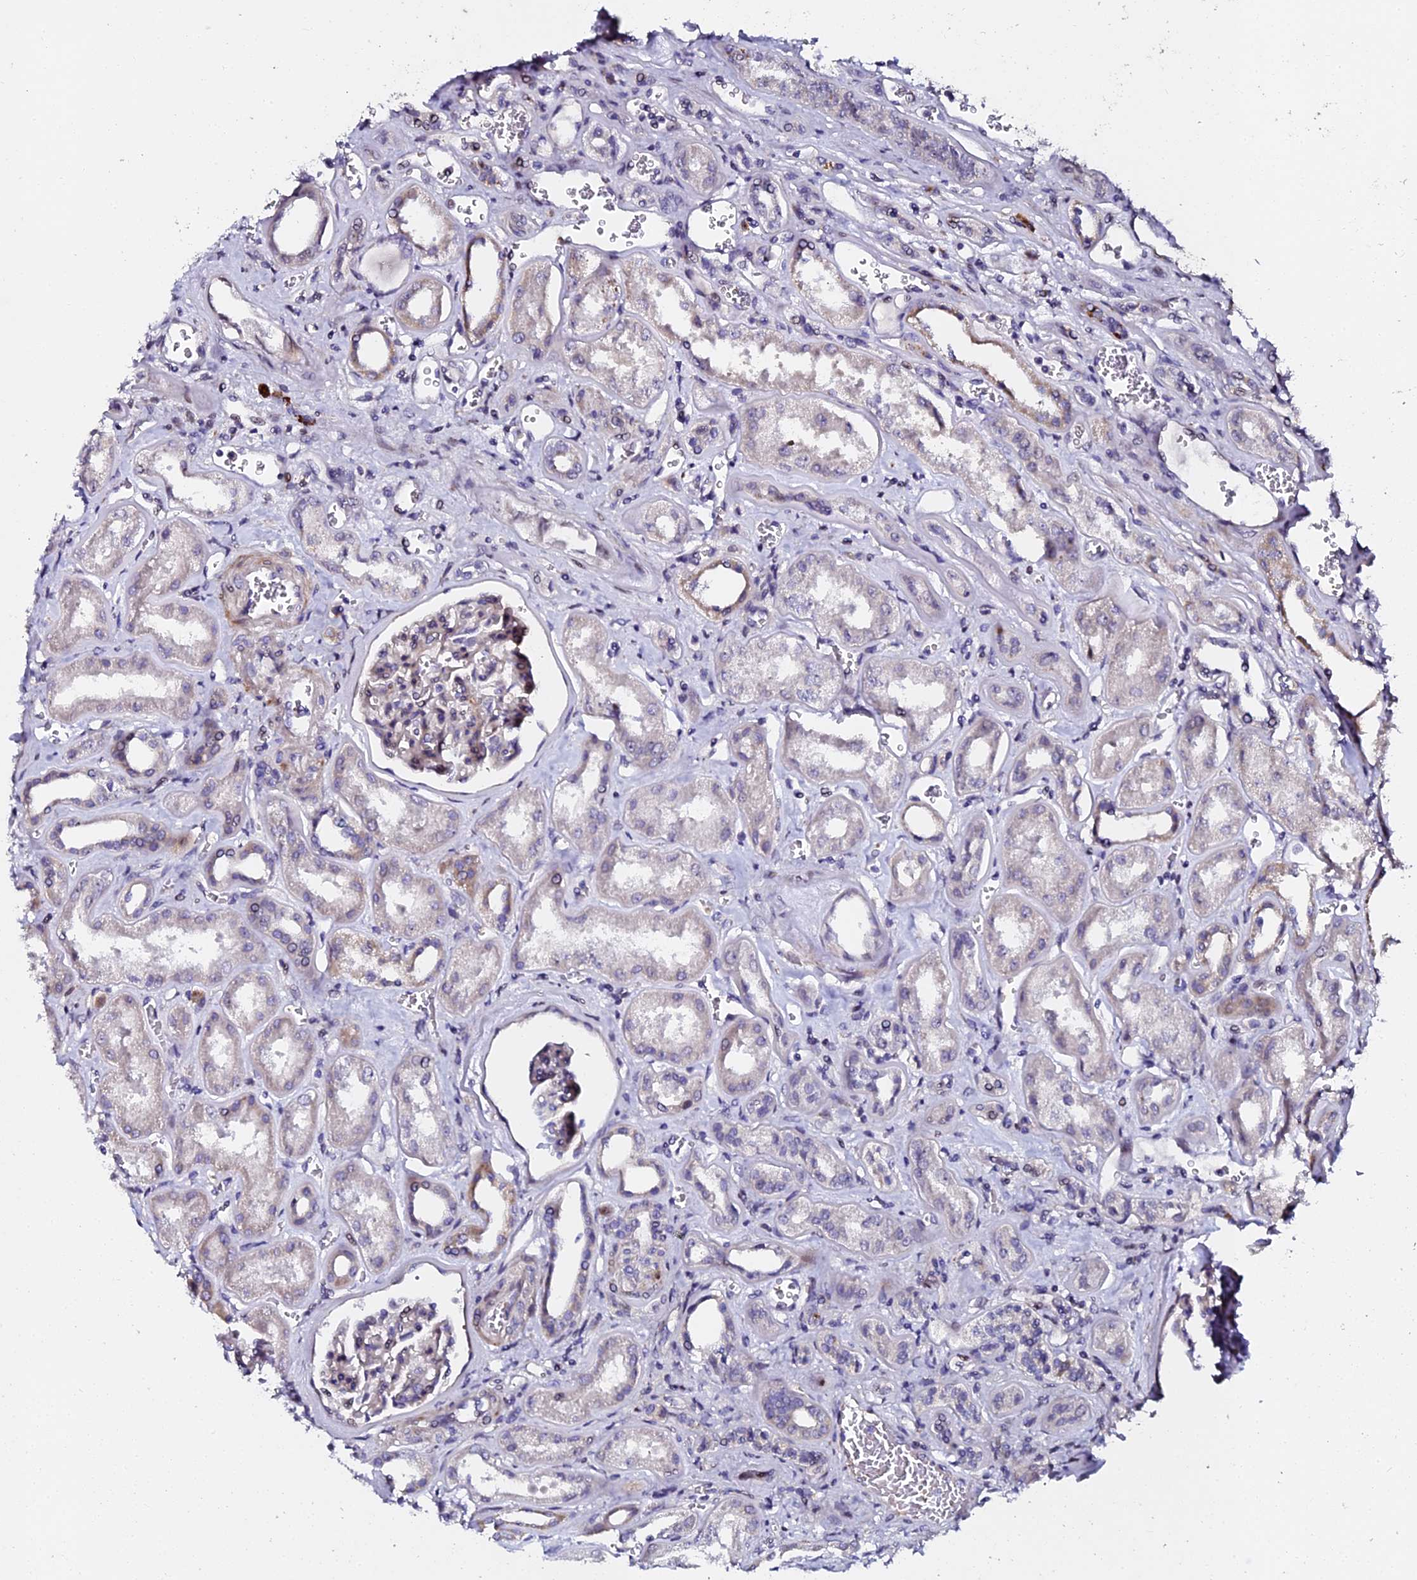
{"staining": {"intensity": "weak", "quantity": "<25%", "location": "nuclear"}, "tissue": "kidney", "cell_type": "Cells in glomeruli", "image_type": "normal", "snomed": [{"axis": "morphology", "description": "Normal tissue, NOS"}, {"axis": "morphology", "description": "Adenocarcinoma, NOS"}, {"axis": "topography", "description": "Kidney"}], "caption": "IHC of benign kidney displays no staining in cells in glomeruli.", "gene": "GPN3", "patient": {"sex": "female", "age": 68}}